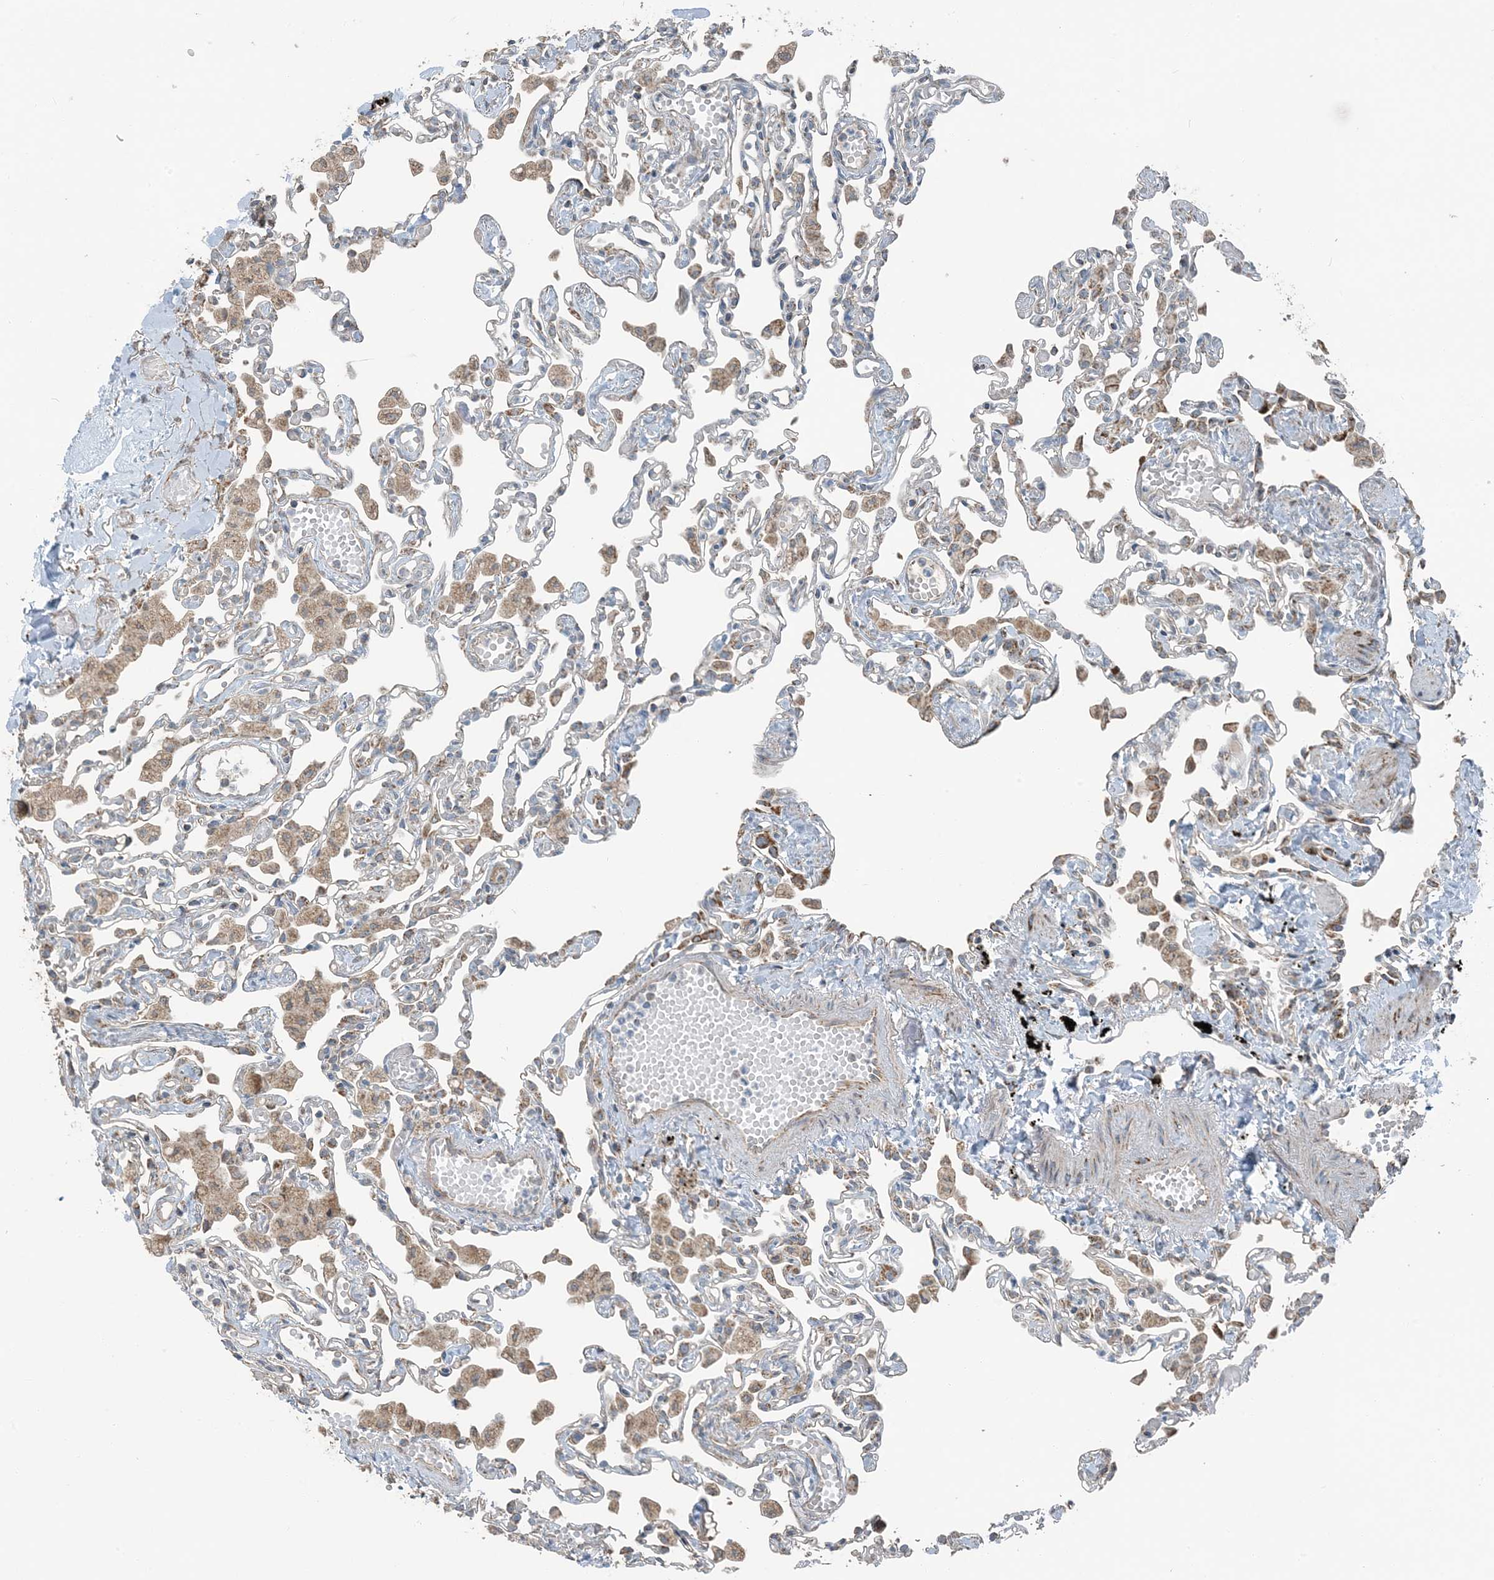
{"staining": {"intensity": "moderate", "quantity": "<25%", "location": "cytoplasmic/membranous"}, "tissue": "lung", "cell_type": "Alveolar cells", "image_type": "normal", "snomed": [{"axis": "morphology", "description": "Normal tissue, NOS"}, {"axis": "topography", "description": "Bronchus"}, {"axis": "topography", "description": "Lung"}], "caption": "Brown immunohistochemical staining in normal human lung reveals moderate cytoplasmic/membranous staining in about <25% of alveolar cells.", "gene": "PILRB", "patient": {"sex": "female", "age": 49}}